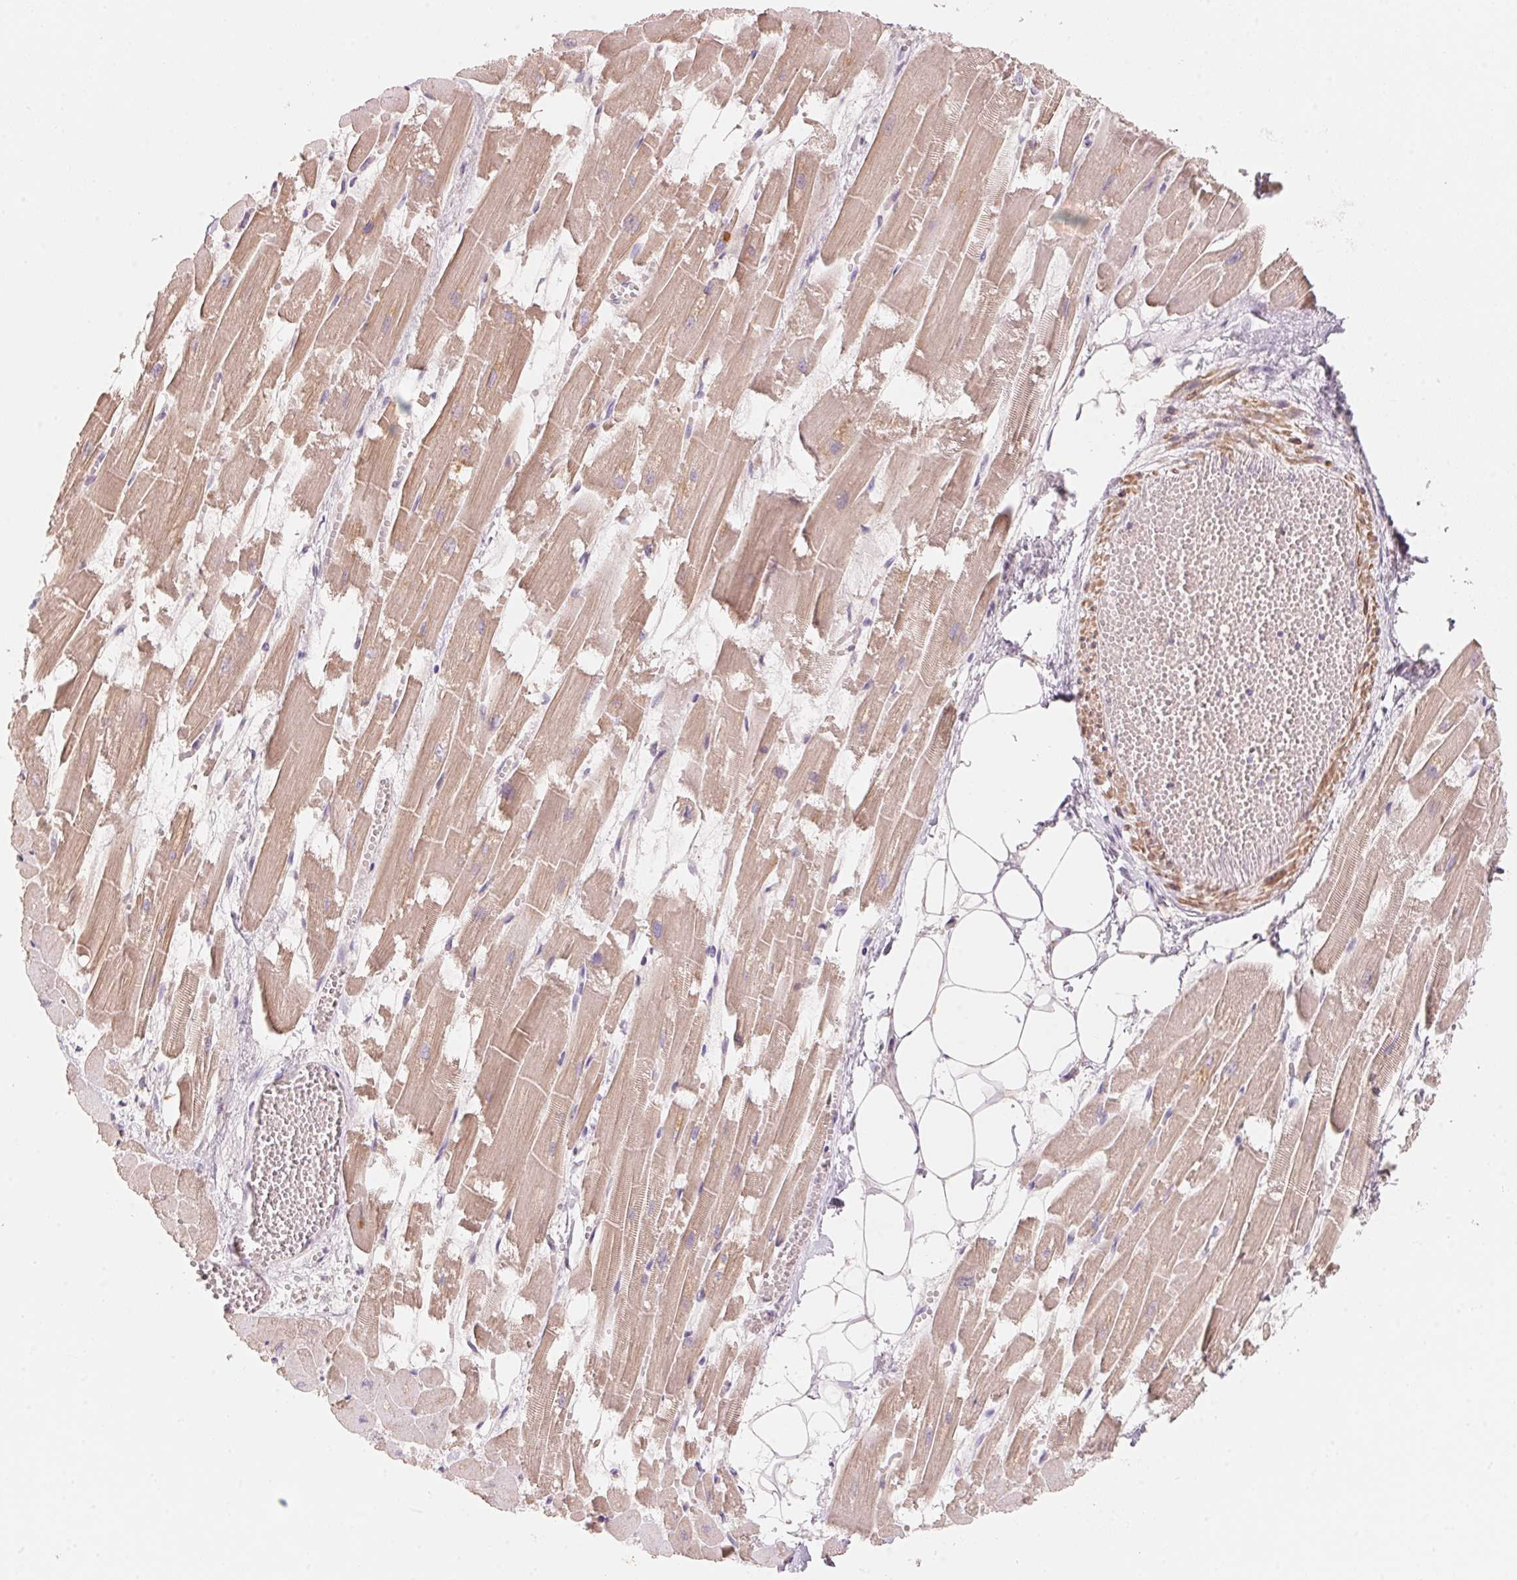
{"staining": {"intensity": "weak", "quantity": ">75%", "location": "cytoplasmic/membranous"}, "tissue": "heart muscle", "cell_type": "Cardiomyocytes", "image_type": "normal", "snomed": [{"axis": "morphology", "description": "Normal tissue, NOS"}, {"axis": "topography", "description": "Heart"}], "caption": "A micrograph of heart muscle stained for a protein demonstrates weak cytoplasmic/membranous brown staining in cardiomyocytes.", "gene": "TP53AIP1", "patient": {"sex": "female", "age": 52}}